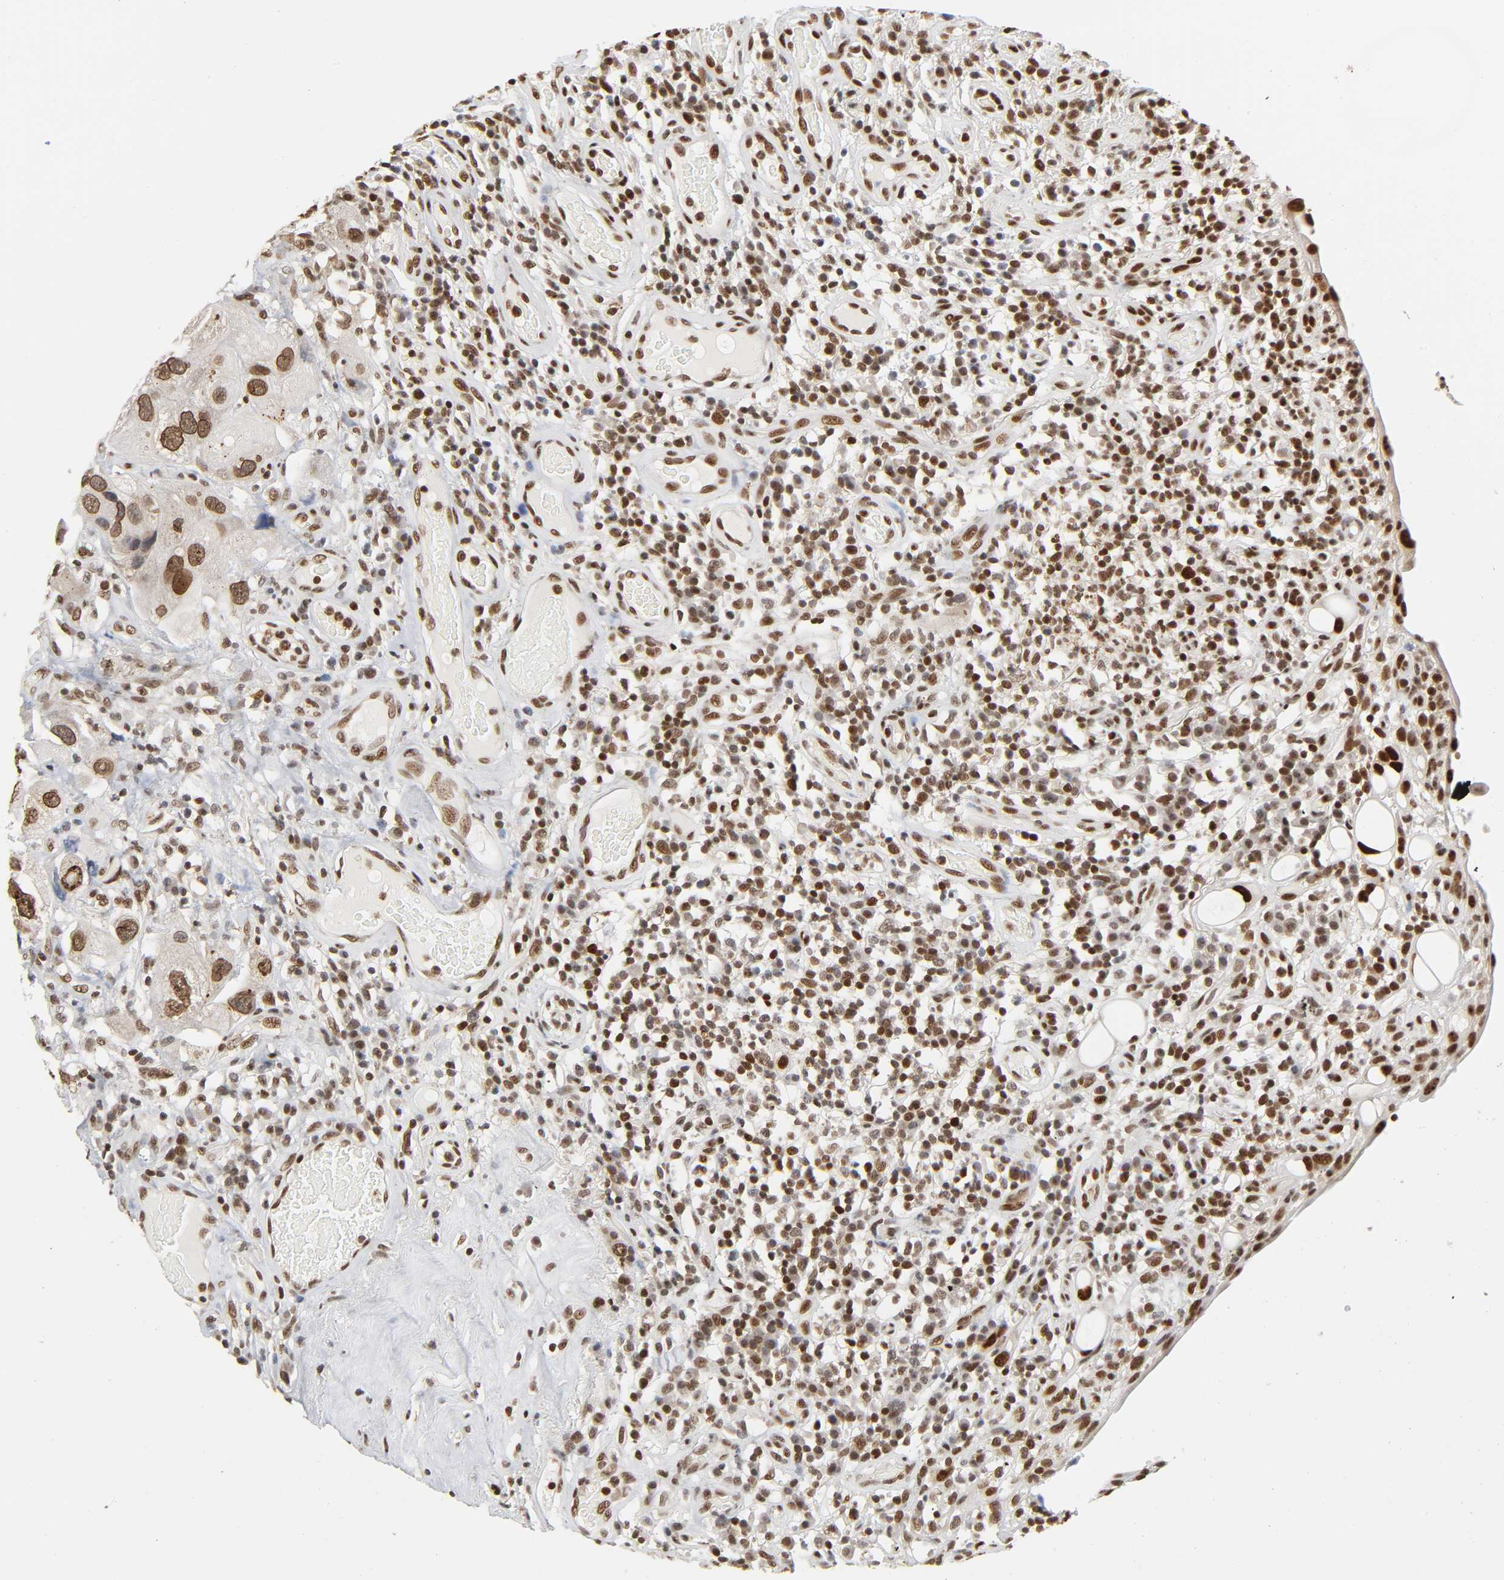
{"staining": {"intensity": "moderate", "quantity": ">75%", "location": "cytoplasmic/membranous,nuclear"}, "tissue": "urothelial cancer", "cell_type": "Tumor cells", "image_type": "cancer", "snomed": [{"axis": "morphology", "description": "Urothelial carcinoma, High grade"}, {"axis": "topography", "description": "Urinary bladder"}], "caption": "This photomicrograph shows urothelial cancer stained with immunohistochemistry to label a protein in brown. The cytoplasmic/membranous and nuclear of tumor cells show moderate positivity for the protein. Nuclei are counter-stained blue.", "gene": "SUMO1", "patient": {"sex": "female", "age": 64}}